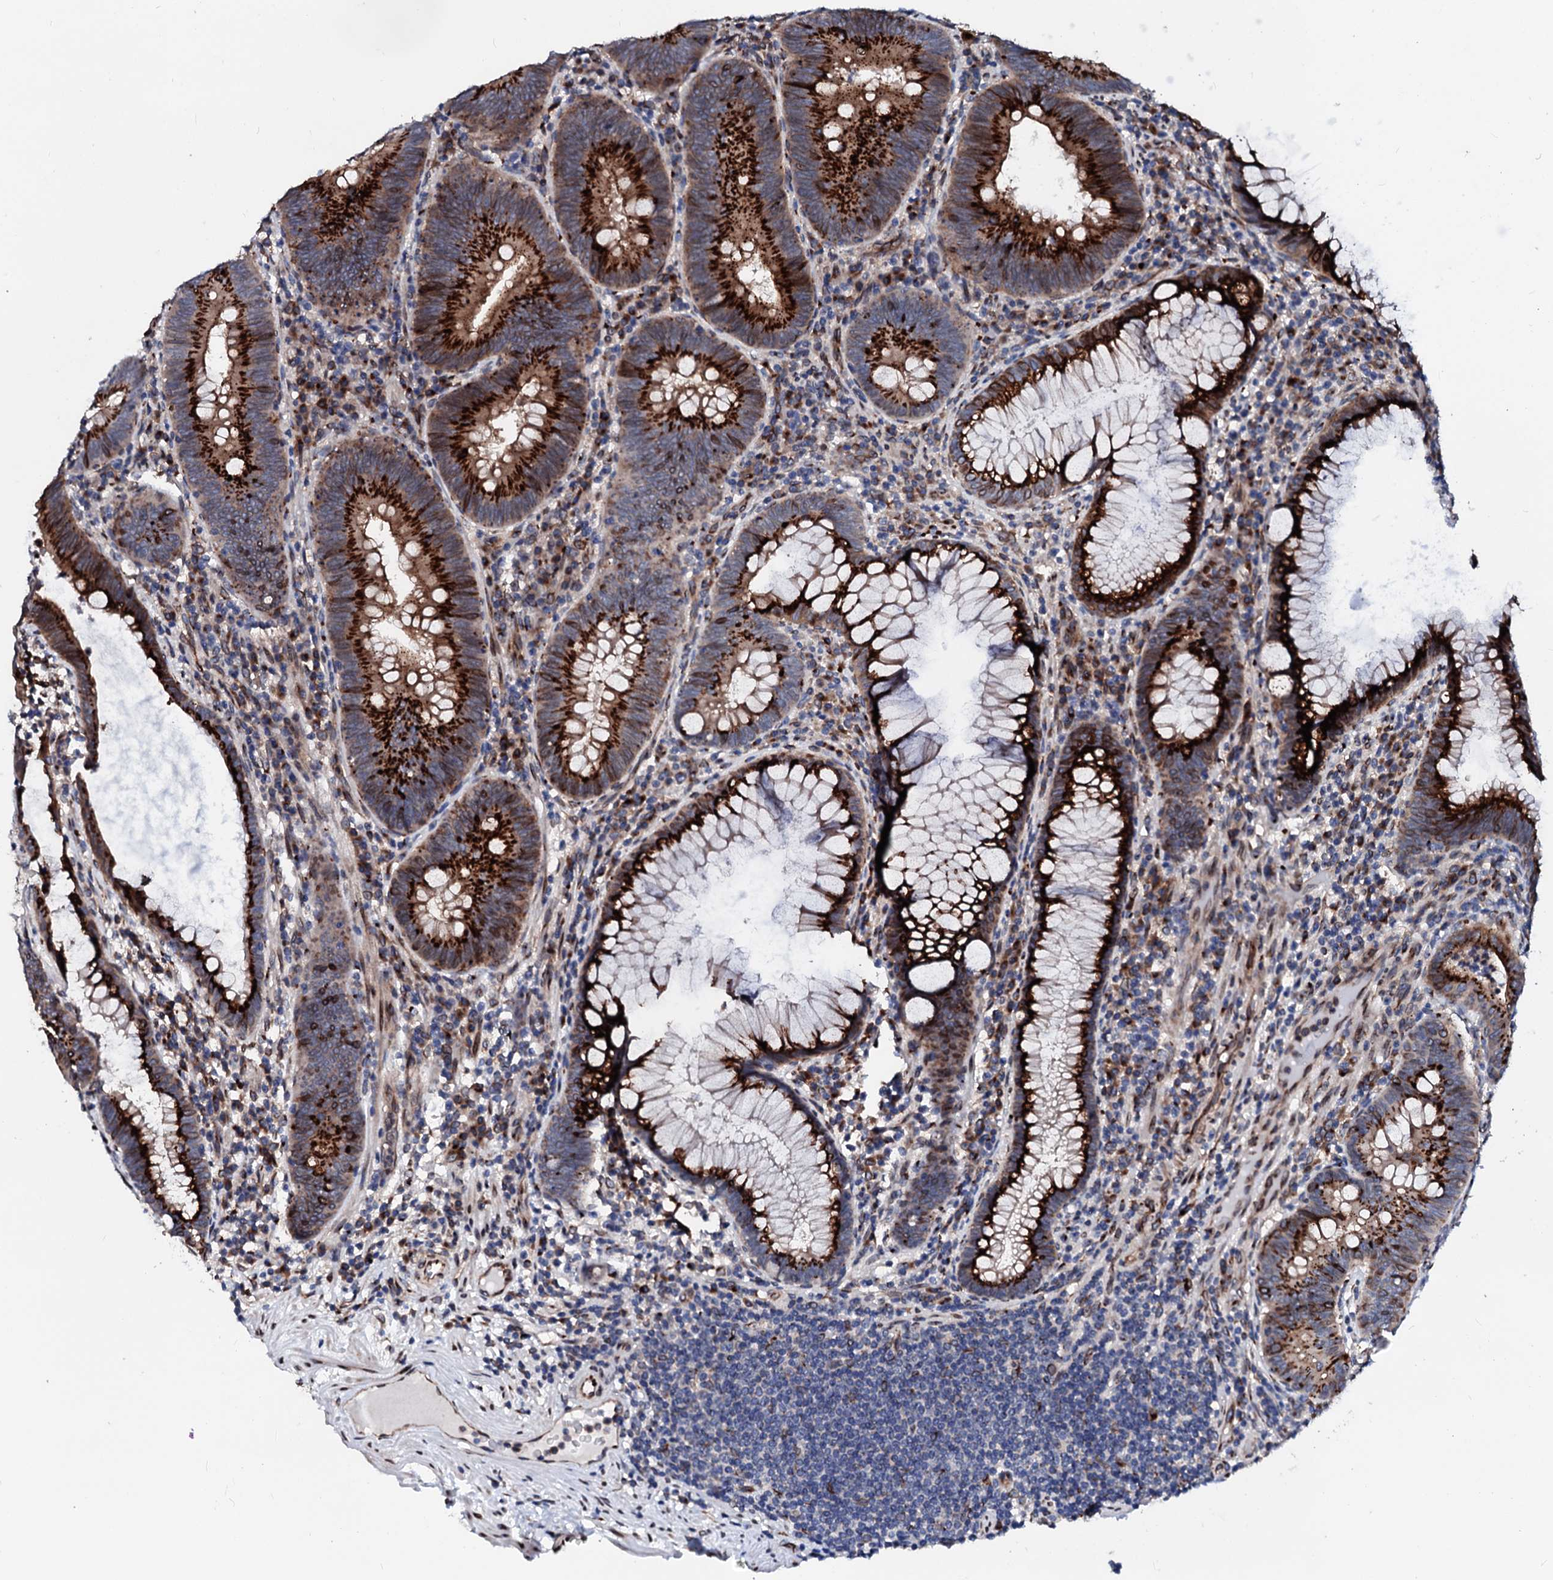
{"staining": {"intensity": "strong", "quantity": ">75%", "location": "cytoplasmic/membranous"}, "tissue": "colorectal cancer", "cell_type": "Tumor cells", "image_type": "cancer", "snomed": [{"axis": "morphology", "description": "Adenocarcinoma, NOS"}, {"axis": "topography", "description": "Rectum"}], "caption": "The micrograph displays staining of colorectal cancer (adenocarcinoma), revealing strong cytoplasmic/membranous protein expression (brown color) within tumor cells.", "gene": "TMCO3", "patient": {"sex": "female", "age": 75}}